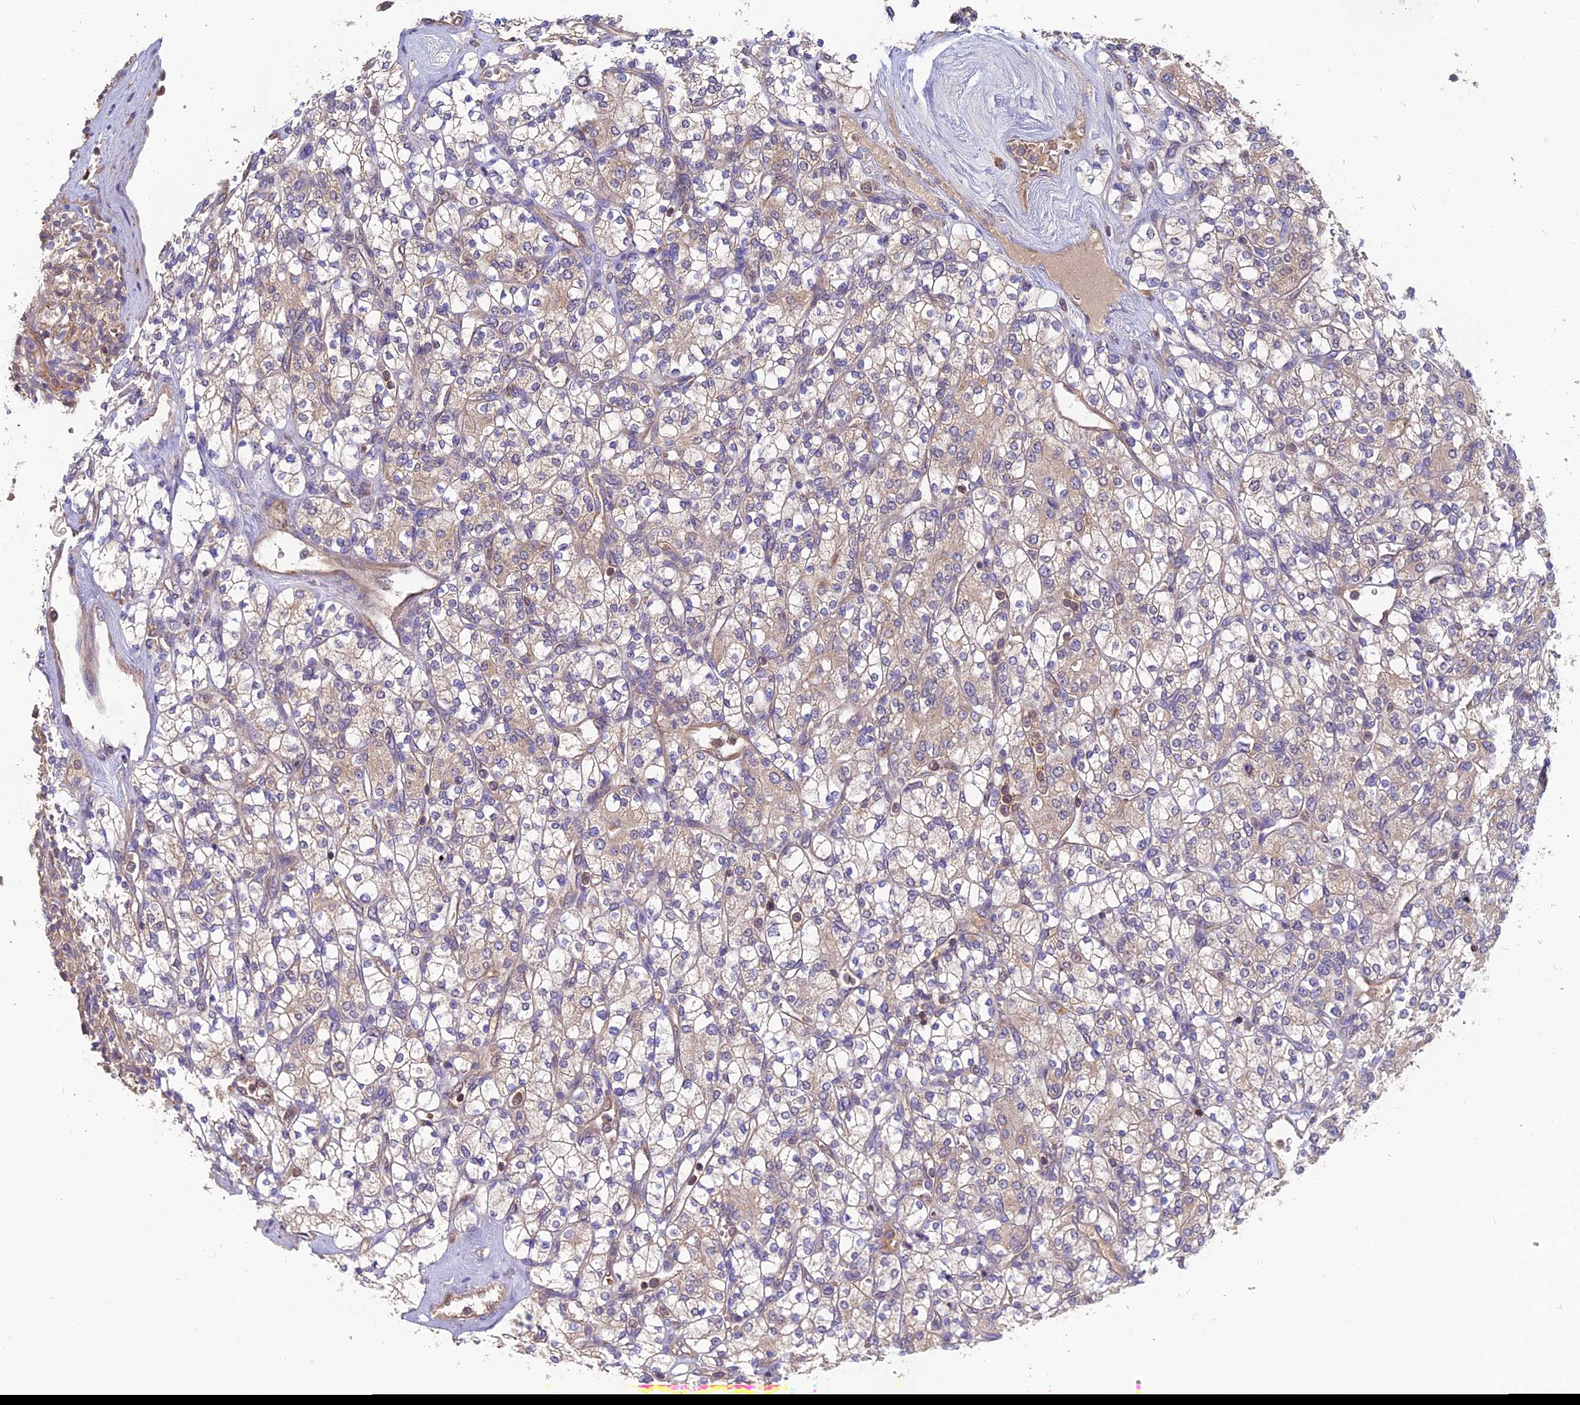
{"staining": {"intensity": "weak", "quantity": "25%-75%", "location": "cytoplasmic/membranous"}, "tissue": "renal cancer", "cell_type": "Tumor cells", "image_type": "cancer", "snomed": [{"axis": "morphology", "description": "Adenocarcinoma, NOS"}, {"axis": "topography", "description": "Kidney"}], "caption": "Immunohistochemistry staining of renal cancer, which shows low levels of weak cytoplasmic/membranous expression in about 25%-75% of tumor cells indicating weak cytoplasmic/membranous protein positivity. The staining was performed using DAB (3,3'-diaminobenzidine) (brown) for protein detection and nuclei were counterstained in hematoxylin (blue).", "gene": "RPIA", "patient": {"sex": "male", "age": 77}}